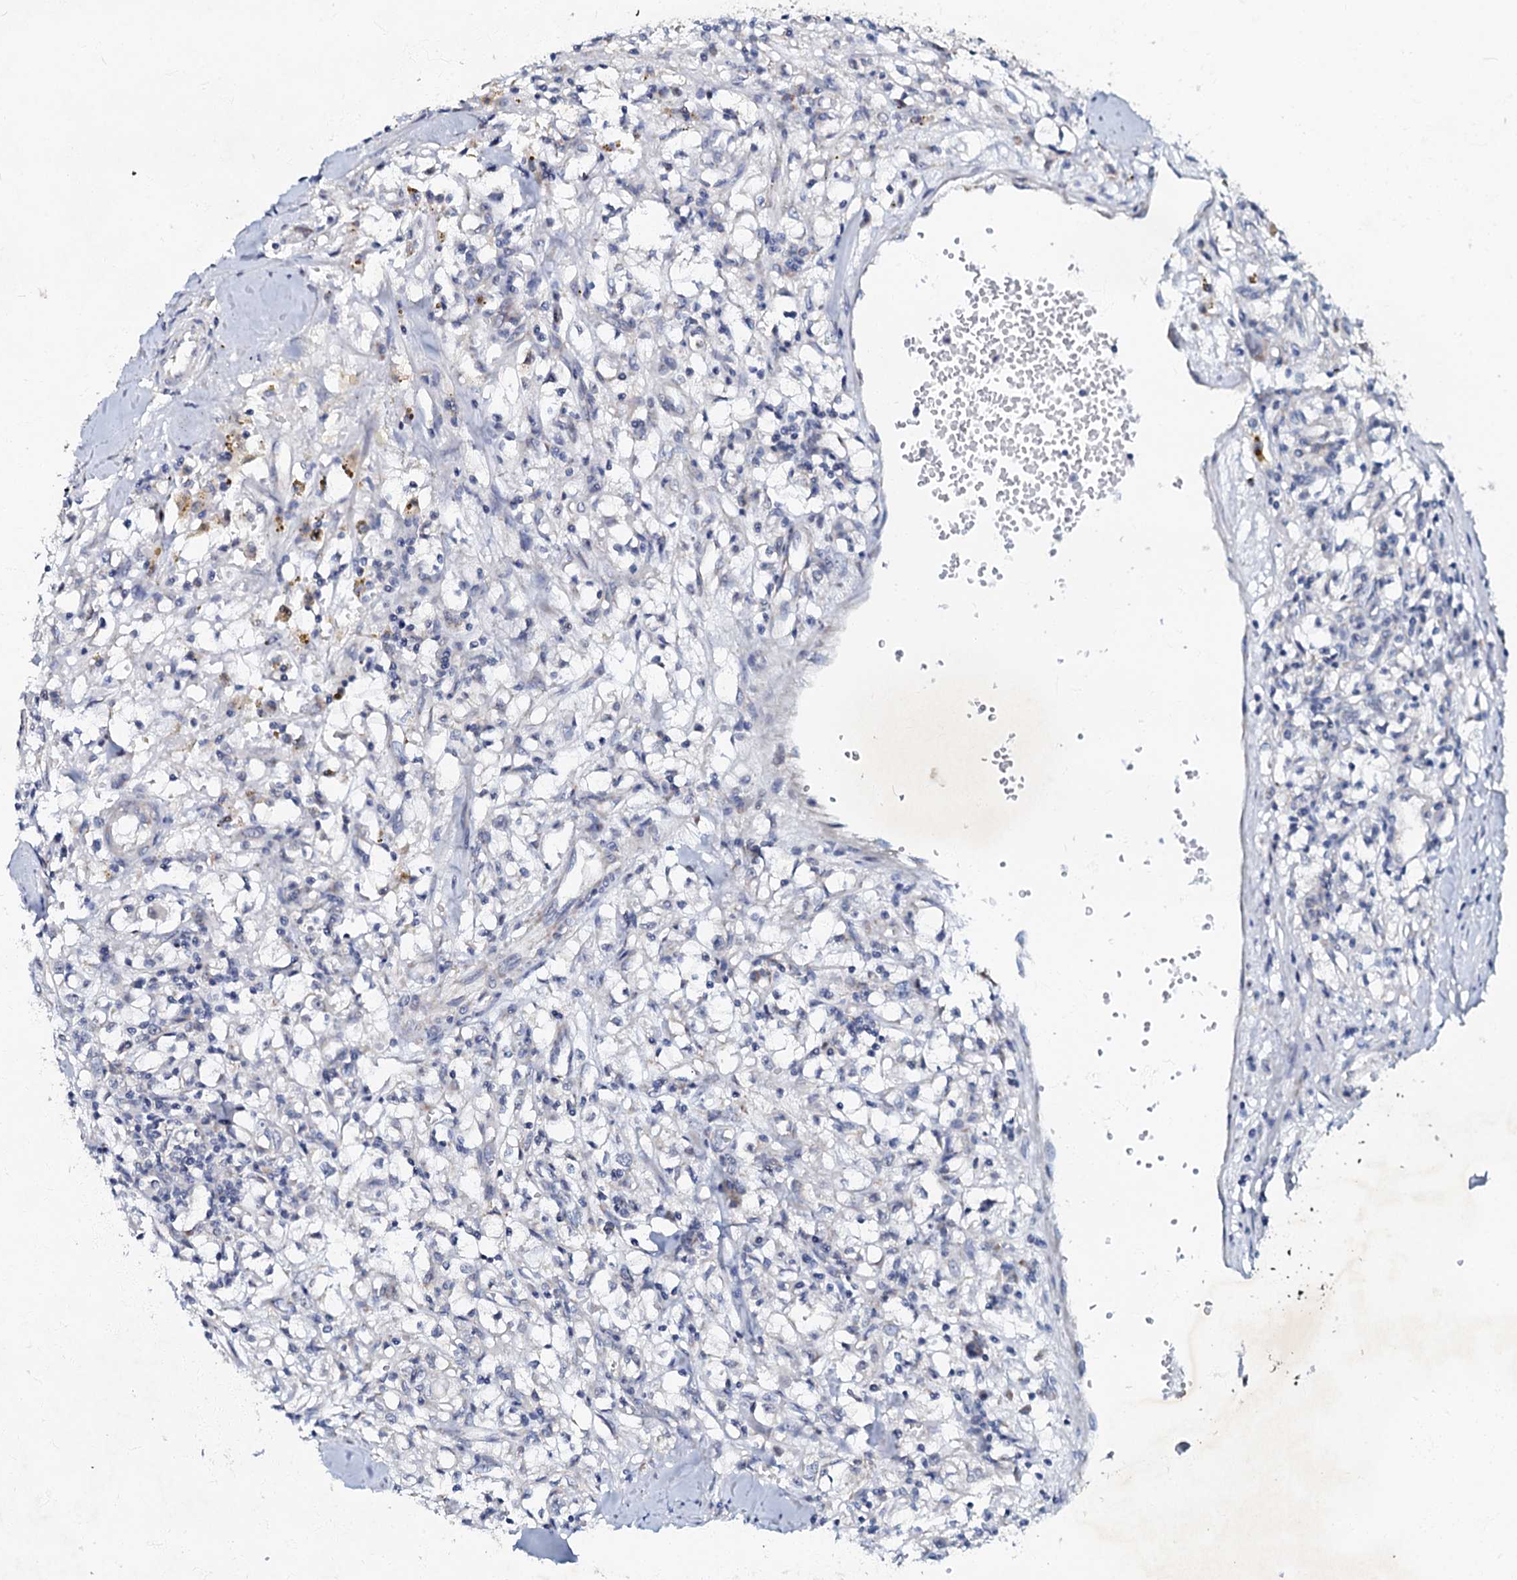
{"staining": {"intensity": "negative", "quantity": "none", "location": "none"}, "tissue": "renal cancer", "cell_type": "Tumor cells", "image_type": "cancer", "snomed": [{"axis": "morphology", "description": "Adenocarcinoma, NOS"}, {"axis": "topography", "description": "Kidney"}], "caption": "IHC micrograph of human renal adenocarcinoma stained for a protein (brown), which reveals no staining in tumor cells.", "gene": "MRPL51", "patient": {"sex": "male", "age": 56}}